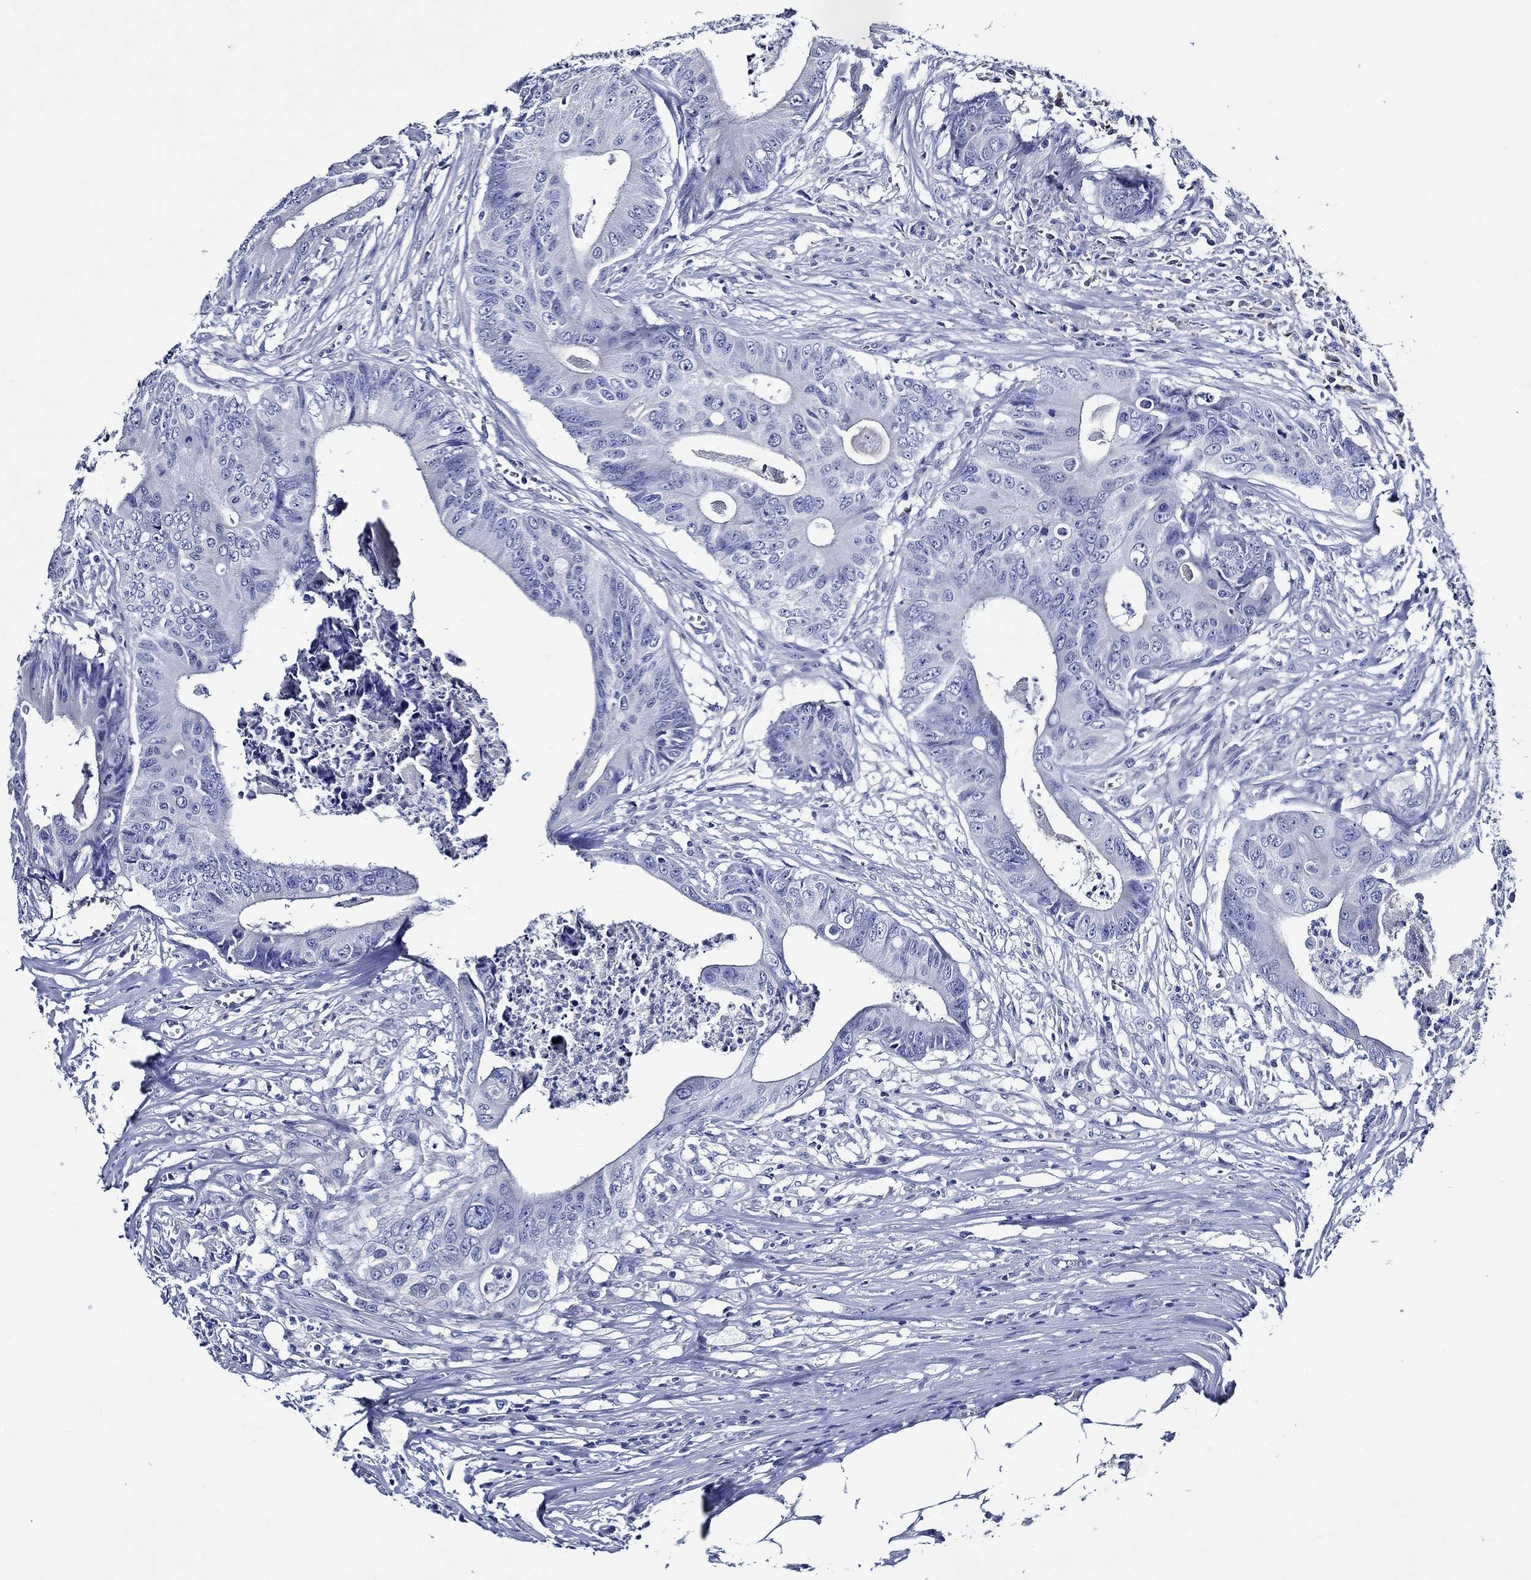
{"staining": {"intensity": "negative", "quantity": "none", "location": "none"}, "tissue": "colorectal cancer", "cell_type": "Tumor cells", "image_type": "cancer", "snomed": [{"axis": "morphology", "description": "Adenocarcinoma, NOS"}, {"axis": "topography", "description": "Colon"}], "caption": "Tumor cells are negative for brown protein staining in colorectal cancer (adenocarcinoma).", "gene": "WDR62", "patient": {"sex": "male", "age": 84}}